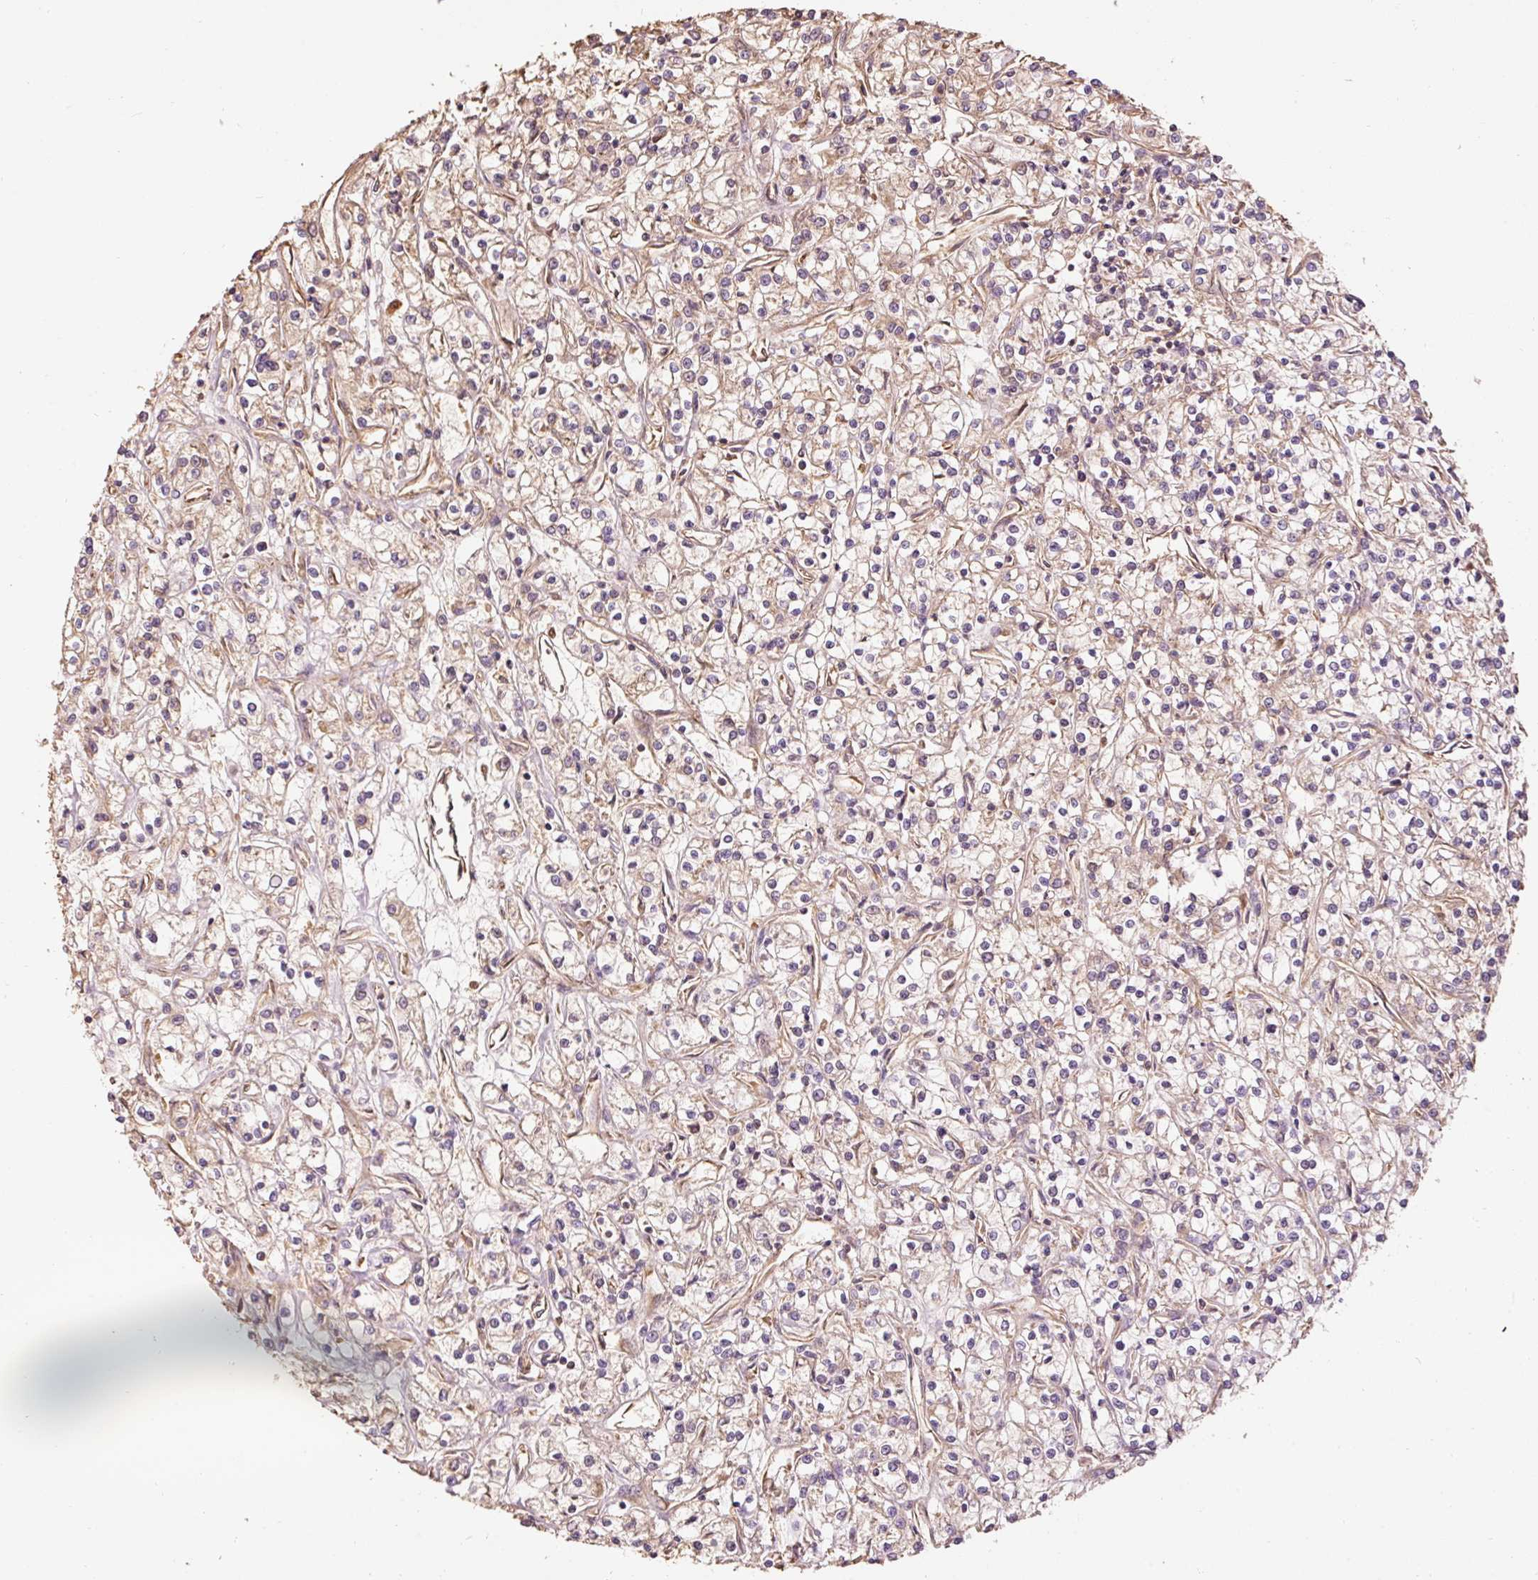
{"staining": {"intensity": "weak", "quantity": ">75%", "location": "cytoplasmic/membranous"}, "tissue": "renal cancer", "cell_type": "Tumor cells", "image_type": "cancer", "snomed": [{"axis": "morphology", "description": "Adenocarcinoma, NOS"}, {"axis": "topography", "description": "Kidney"}], "caption": "DAB immunohistochemical staining of adenocarcinoma (renal) demonstrates weak cytoplasmic/membranous protein staining in approximately >75% of tumor cells.", "gene": "EFHC1", "patient": {"sex": "female", "age": 59}}